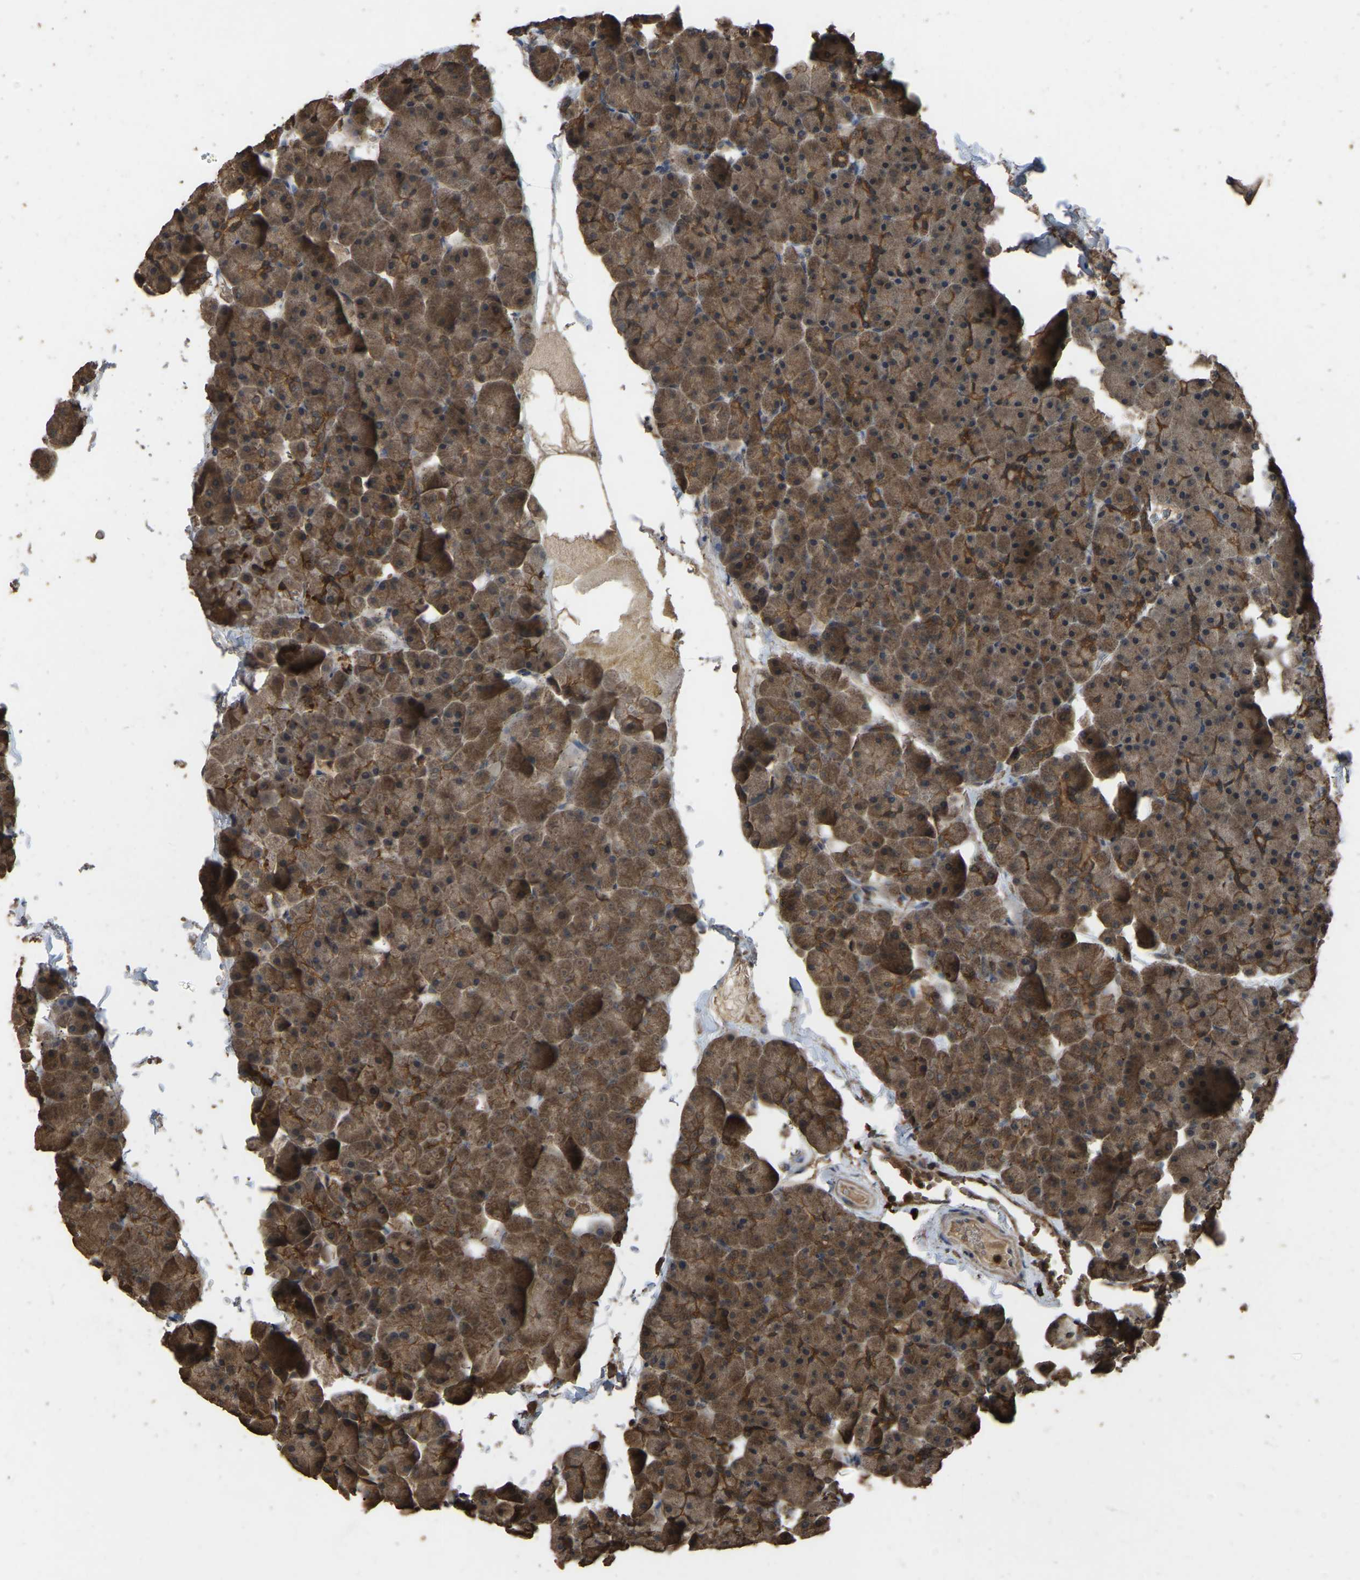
{"staining": {"intensity": "moderate", "quantity": "25%-75%", "location": "cytoplasmic/membranous"}, "tissue": "pancreas", "cell_type": "Exocrine glandular cells", "image_type": "normal", "snomed": [{"axis": "morphology", "description": "Normal tissue, NOS"}, {"axis": "topography", "description": "Pancreas"}], "caption": "Immunohistochemical staining of unremarkable pancreas demonstrates moderate cytoplasmic/membranous protein expression in about 25%-75% of exocrine glandular cells. Using DAB (3,3'-diaminobenzidine) (brown) and hematoxylin (blue) stains, captured at high magnification using brightfield microscopy.", "gene": "FHIT", "patient": {"sex": "male", "age": 35}}